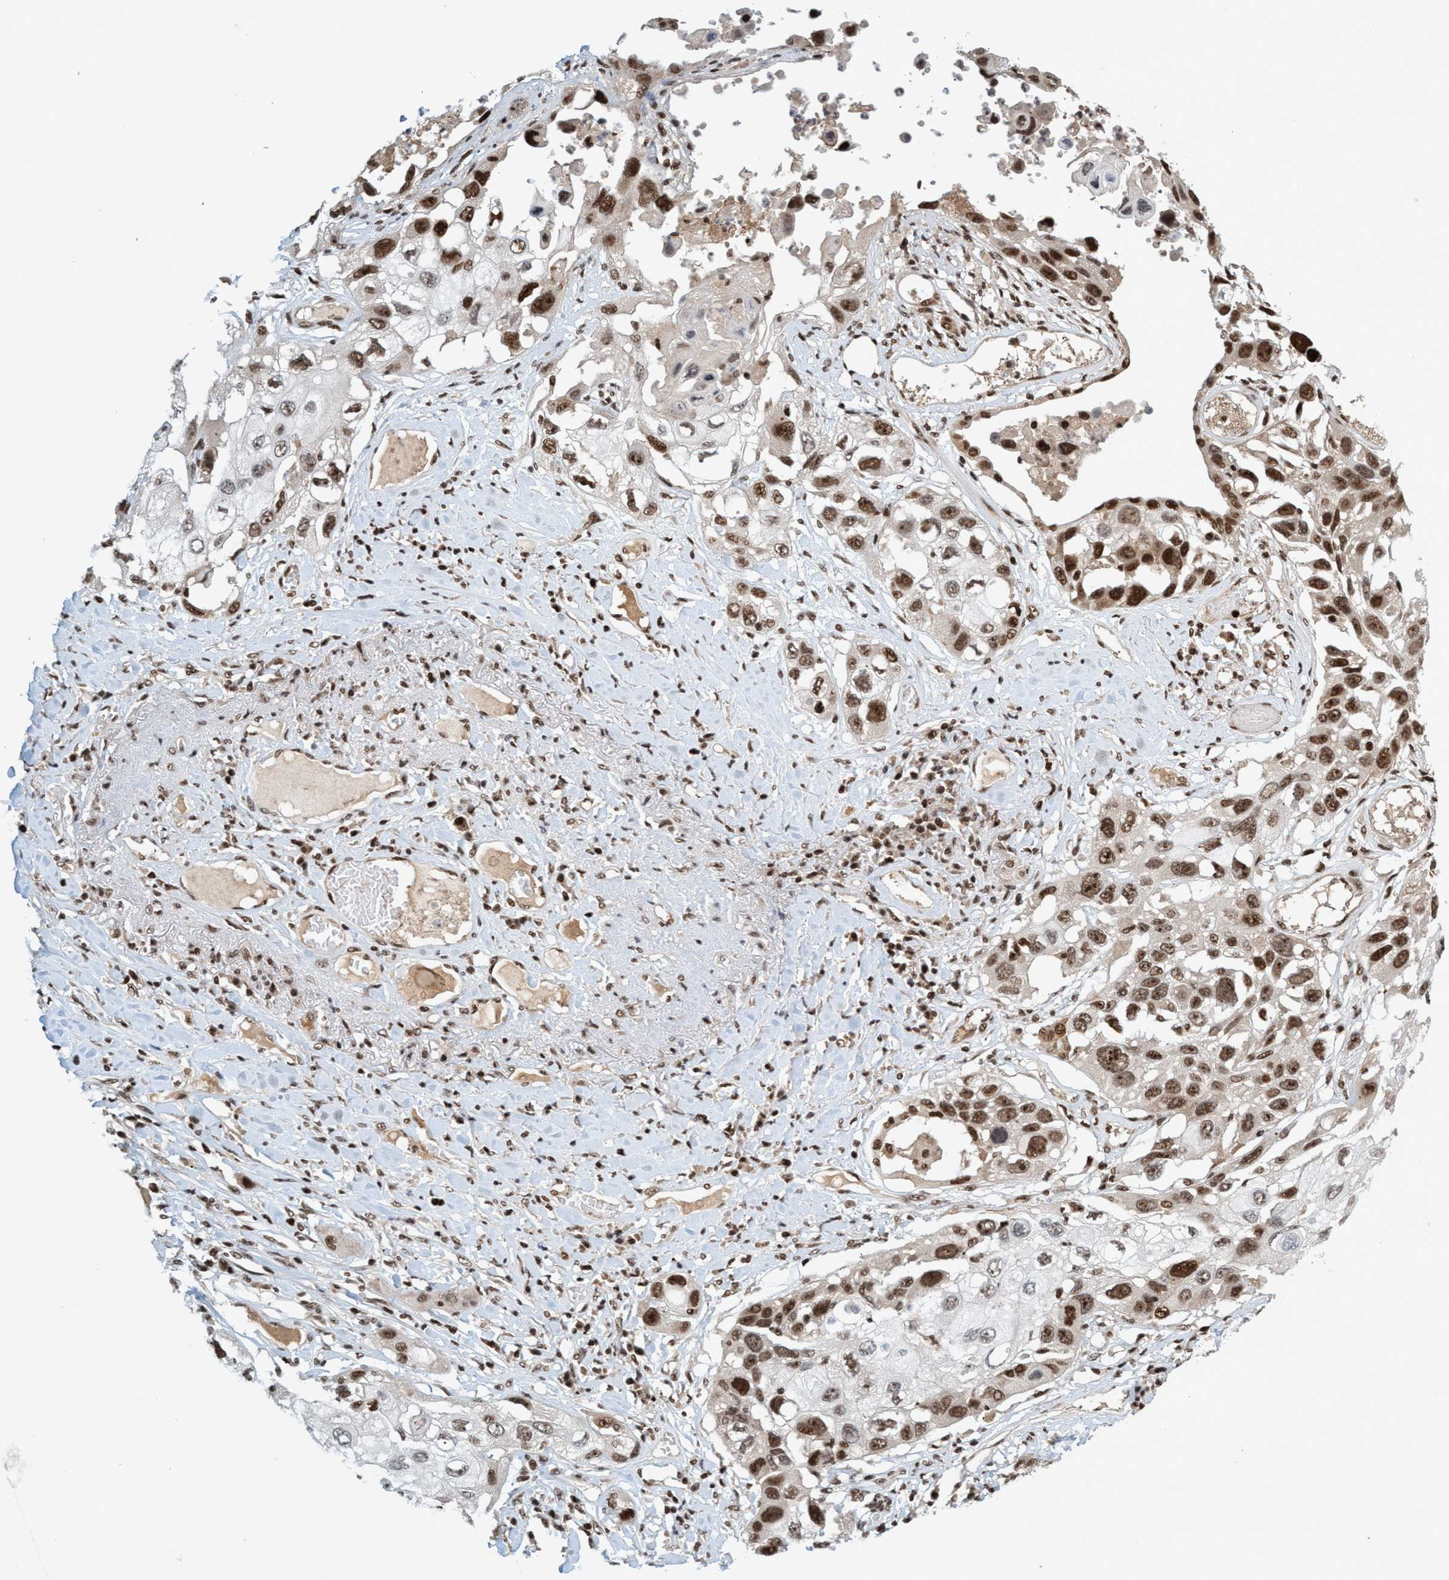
{"staining": {"intensity": "strong", "quantity": ">75%", "location": "nuclear"}, "tissue": "lung cancer", "cell_type": "Tumor cells", "image_type": "cancer", "snomed": [{"axis": "morphology", "description": "Squamous cell carcinoma, NOS"}, {"axis": "topography", "description": "Lung"}], "caption": "Immunohistochemical staining of lung cancer exhibits strong nuclear protein staining in approximately >75% of tumor cells. (Brightfield microscopy of DAB IHC at high magnification).", "gene": "SMCR8", "patient": {"sex": "male", "age": 71}}